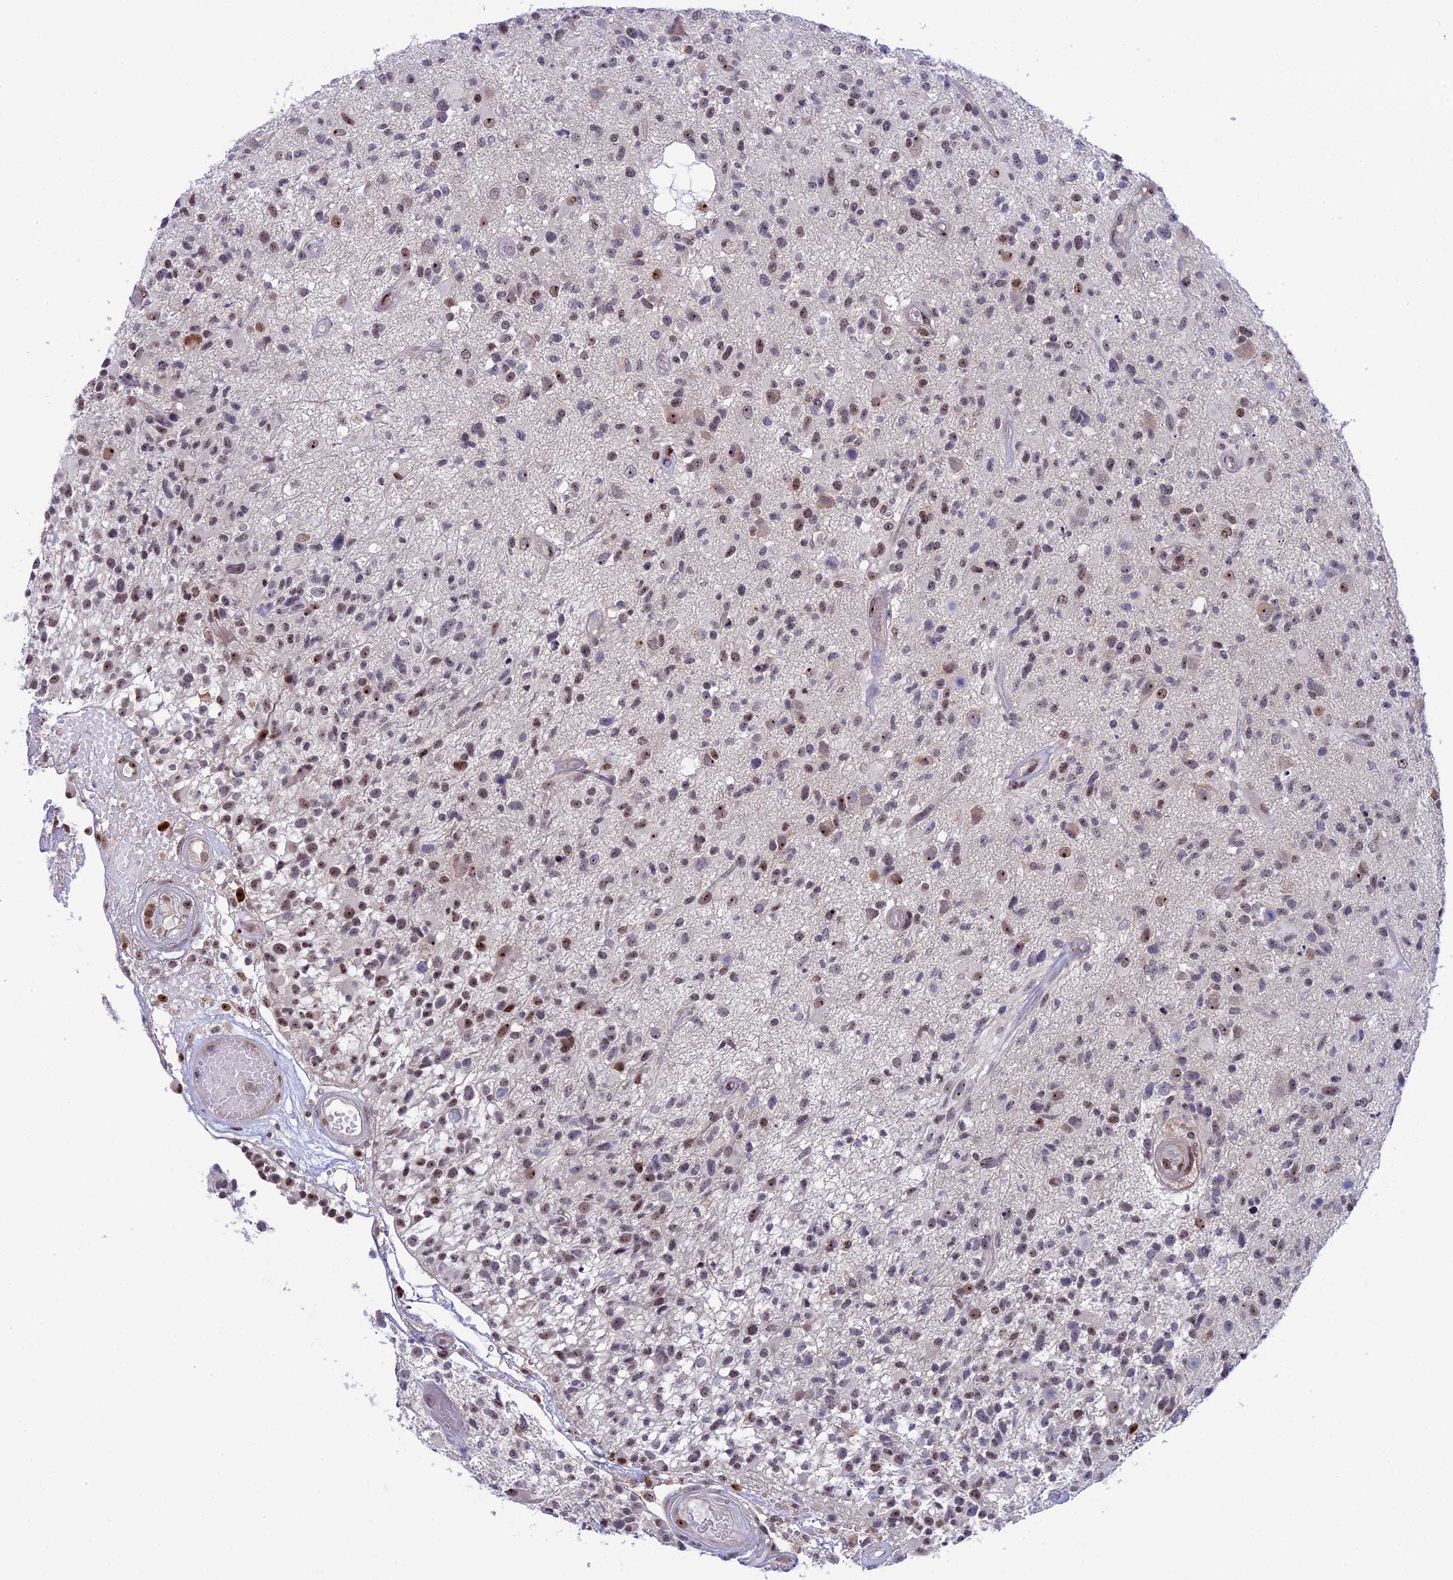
{"staining": {"intensity": "weak", "quantity": ">75%", "location": "nuclear"}, "tissue": "glioma", "cell_type": "Tumor cells", "image_type": "cancer", "snomed": [{"axis": "morphology", "description": "Glioma, malignant, High grade"}, {"axis": "morphology", "description": "Glioblastoma, NOS"}, {"axis": "topography", "description": "Brain"}], "caption": "Immunohistochemistry of human glioma demonstrates low levels of weak nuclear staining in approximately >75% of tumor cells.", "gene": "CCDC86", "patient": {"sex": "male", "age": 60}}